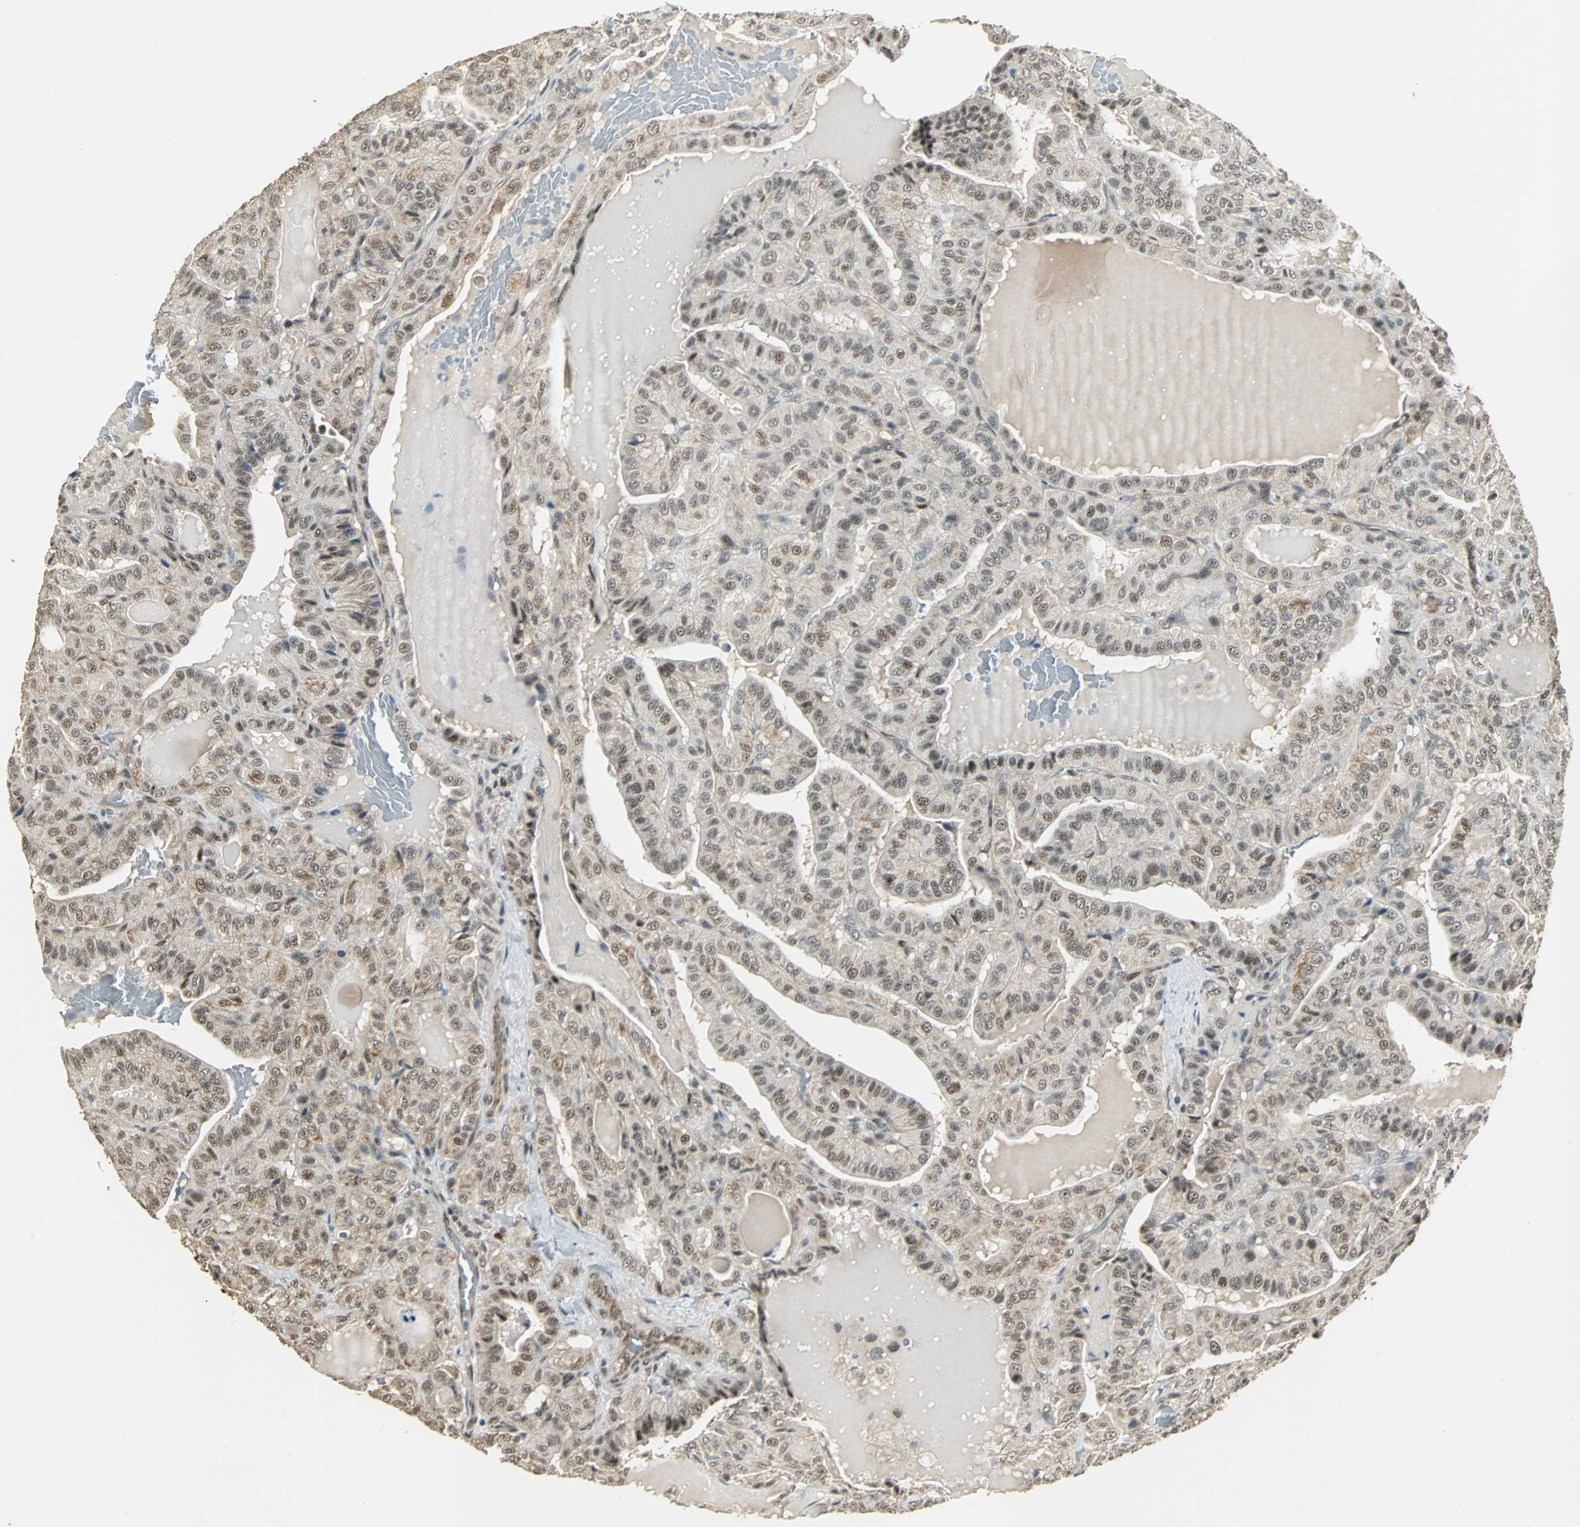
{"staining": {"intensity": "moderate", "quantity": "<25%", "location": "nuclear"}, "tissue": "thyroid cancer", "cell_type": "Tumor cells", "image_type": "cancer", "snomed": [{"axis": "morphology", "description": "Papillary adenocarcinoma, NOS"}, {"axis": "topography", "description": "Thyroid gland"}], "caption": "Protein expression analysis of human papillary adenocarcinoma (thyroid) reveals moderate nuclear positivity in approximately <25% of tumor cells.", "gene": "MED4", "patient": {"sex": "male", "age": 77}}